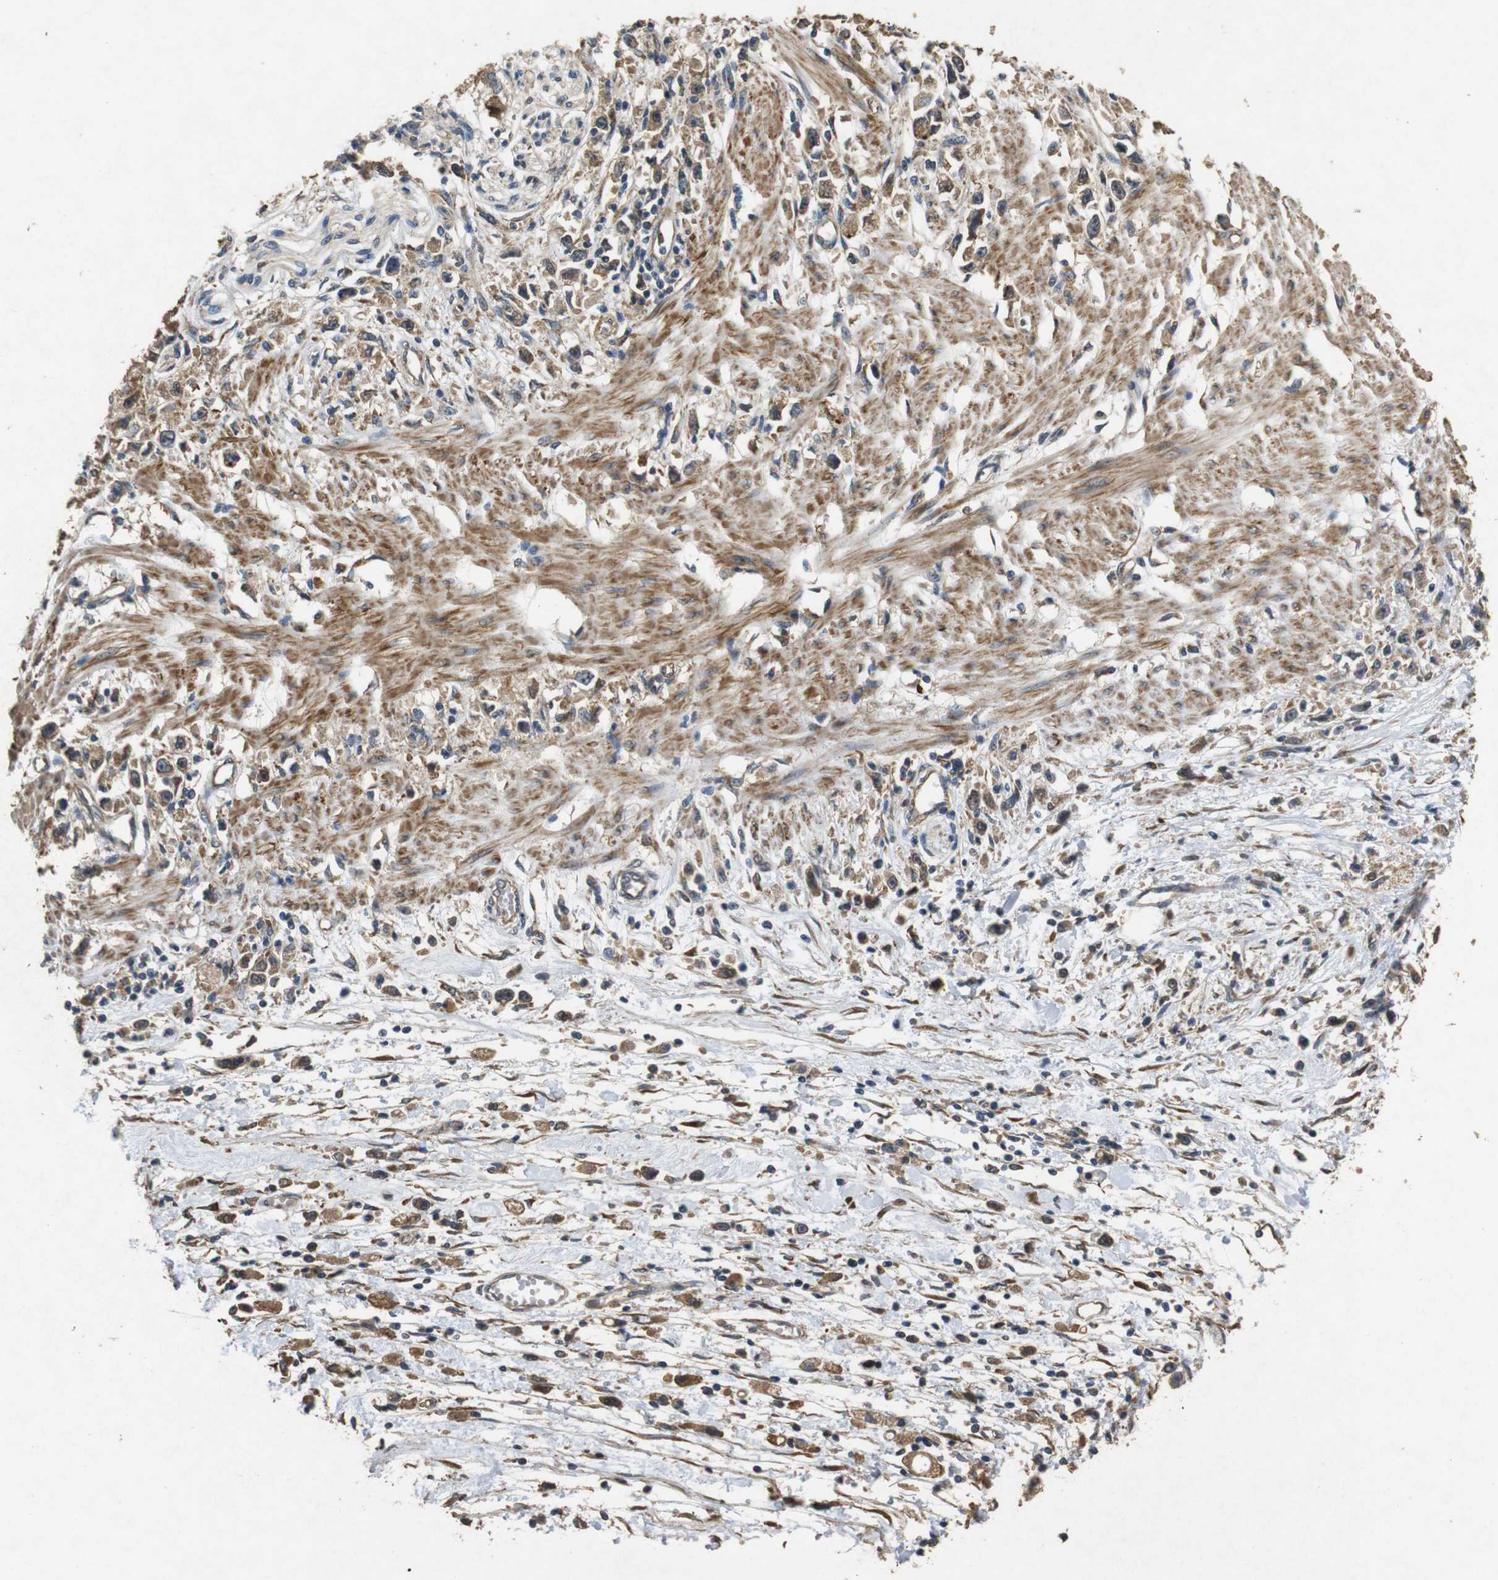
{"staining": {"intensity": "moderate", "quantity": "25%-75%", "location": "cytoplasmic/membranous"}, "tissue": "stomach cancer", "cell_type": "Tumor cells", "image_type": "cancer", "snomed": [{"axis": "morphology", "description": "Adenocarcinoma, NOS"}, {"axis": "topography", "description": "Stomach"}], "caption": "About 25%-75% of tumor cells in human stomach cancer (adenocarcinoma) exhibit moderate cytoplasmic/membranous protein positivity as visualized by brown immunohistochemical staining.", "gene": "BNIP3", "patient": {"sex": "female", "age": 59}}